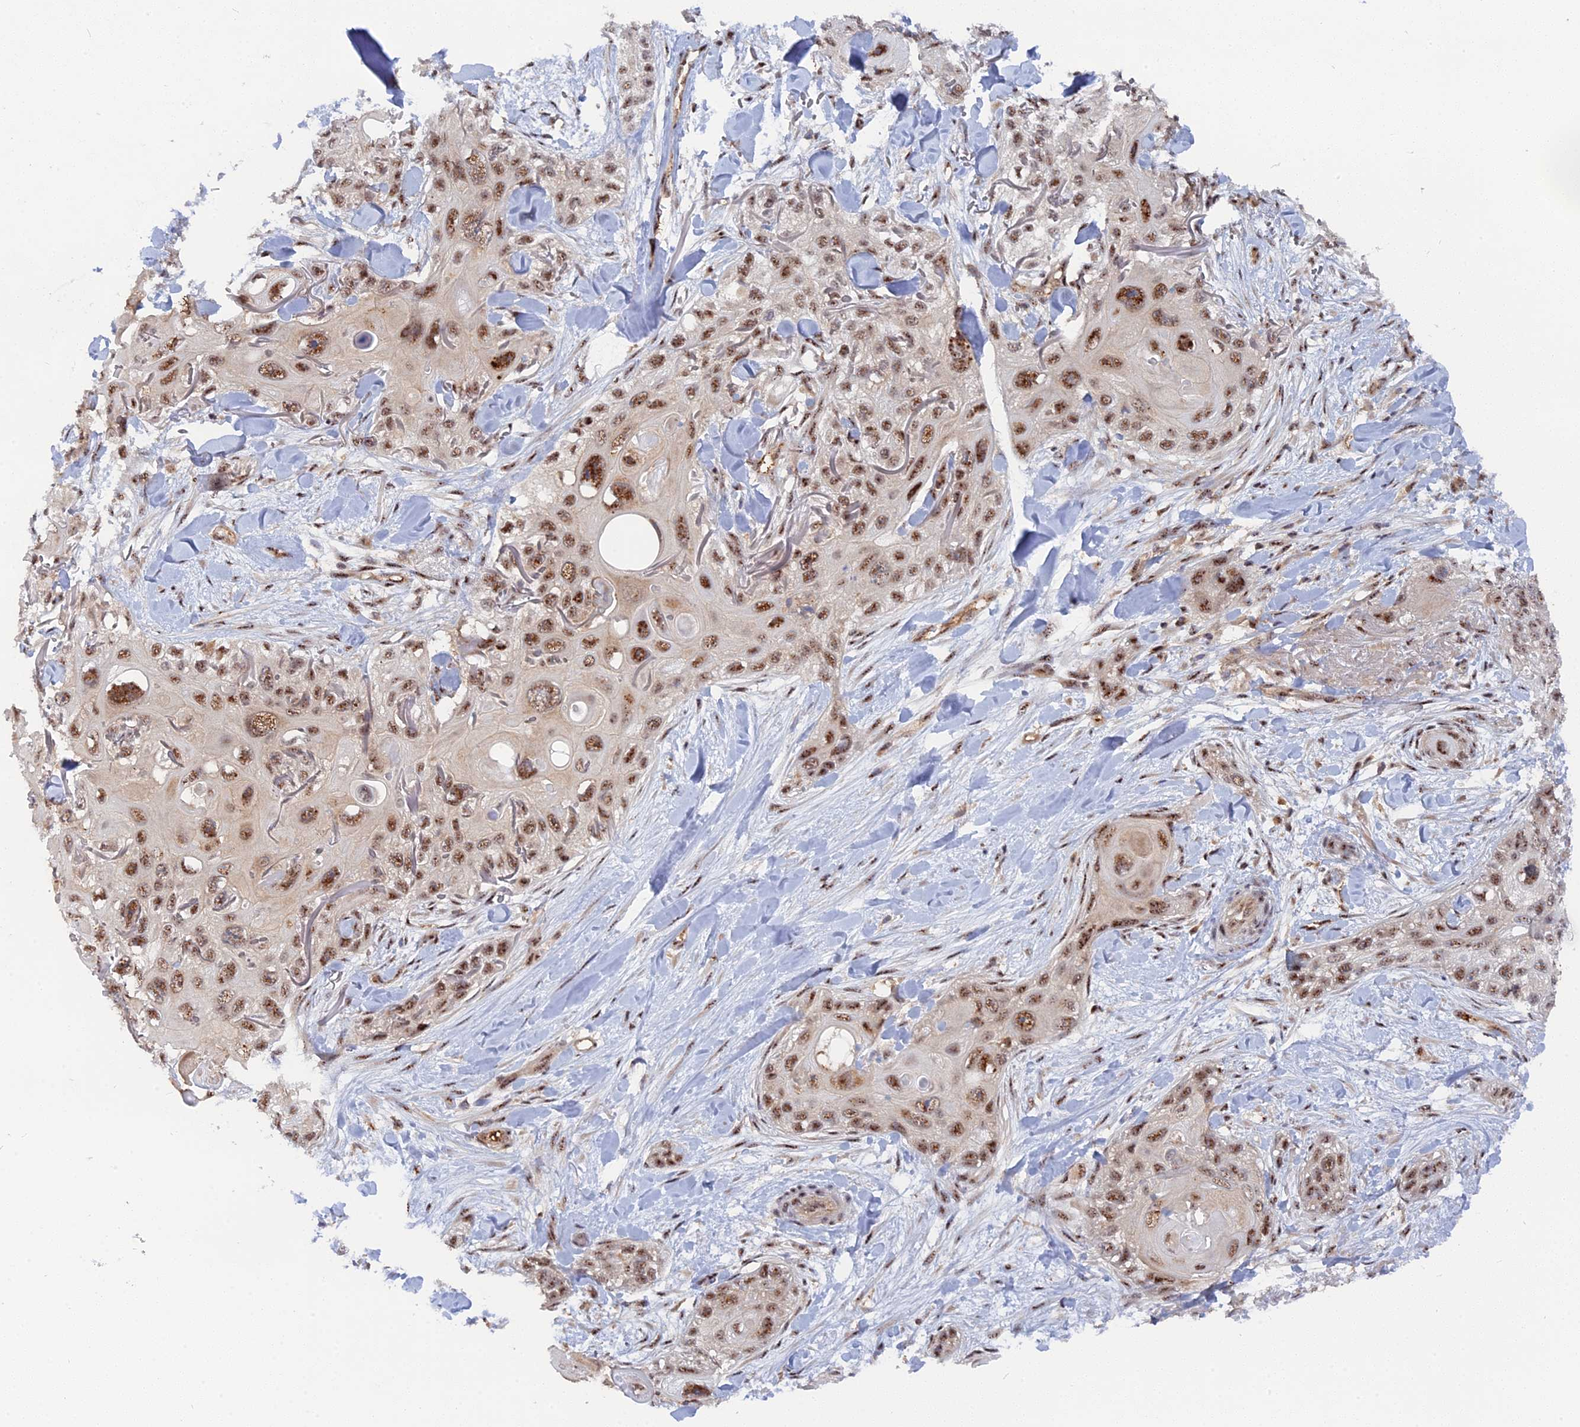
{"staining": {"intensity": "moderate", "quantity": ">75%", "location": "nuclear"}, "tissue": "skin cancer", "cell_type": "Tumor cells", "image_type": "cancer", "snomed": [{"axis": "morphology", "description": "Normal tissue, NOS"}, {"axis": "morphology", "description": "Squamous cell carcinoma, NOS"}, {"axis": "topography", "description": "Skin"}], "caption": "A micrograph of human skin squamous cell carcinoma stained for a protein displays moderate nuclear brown staining in tumor cells.", "gene": "TAB1", "patient": {"sex": "male", "age": 72}}